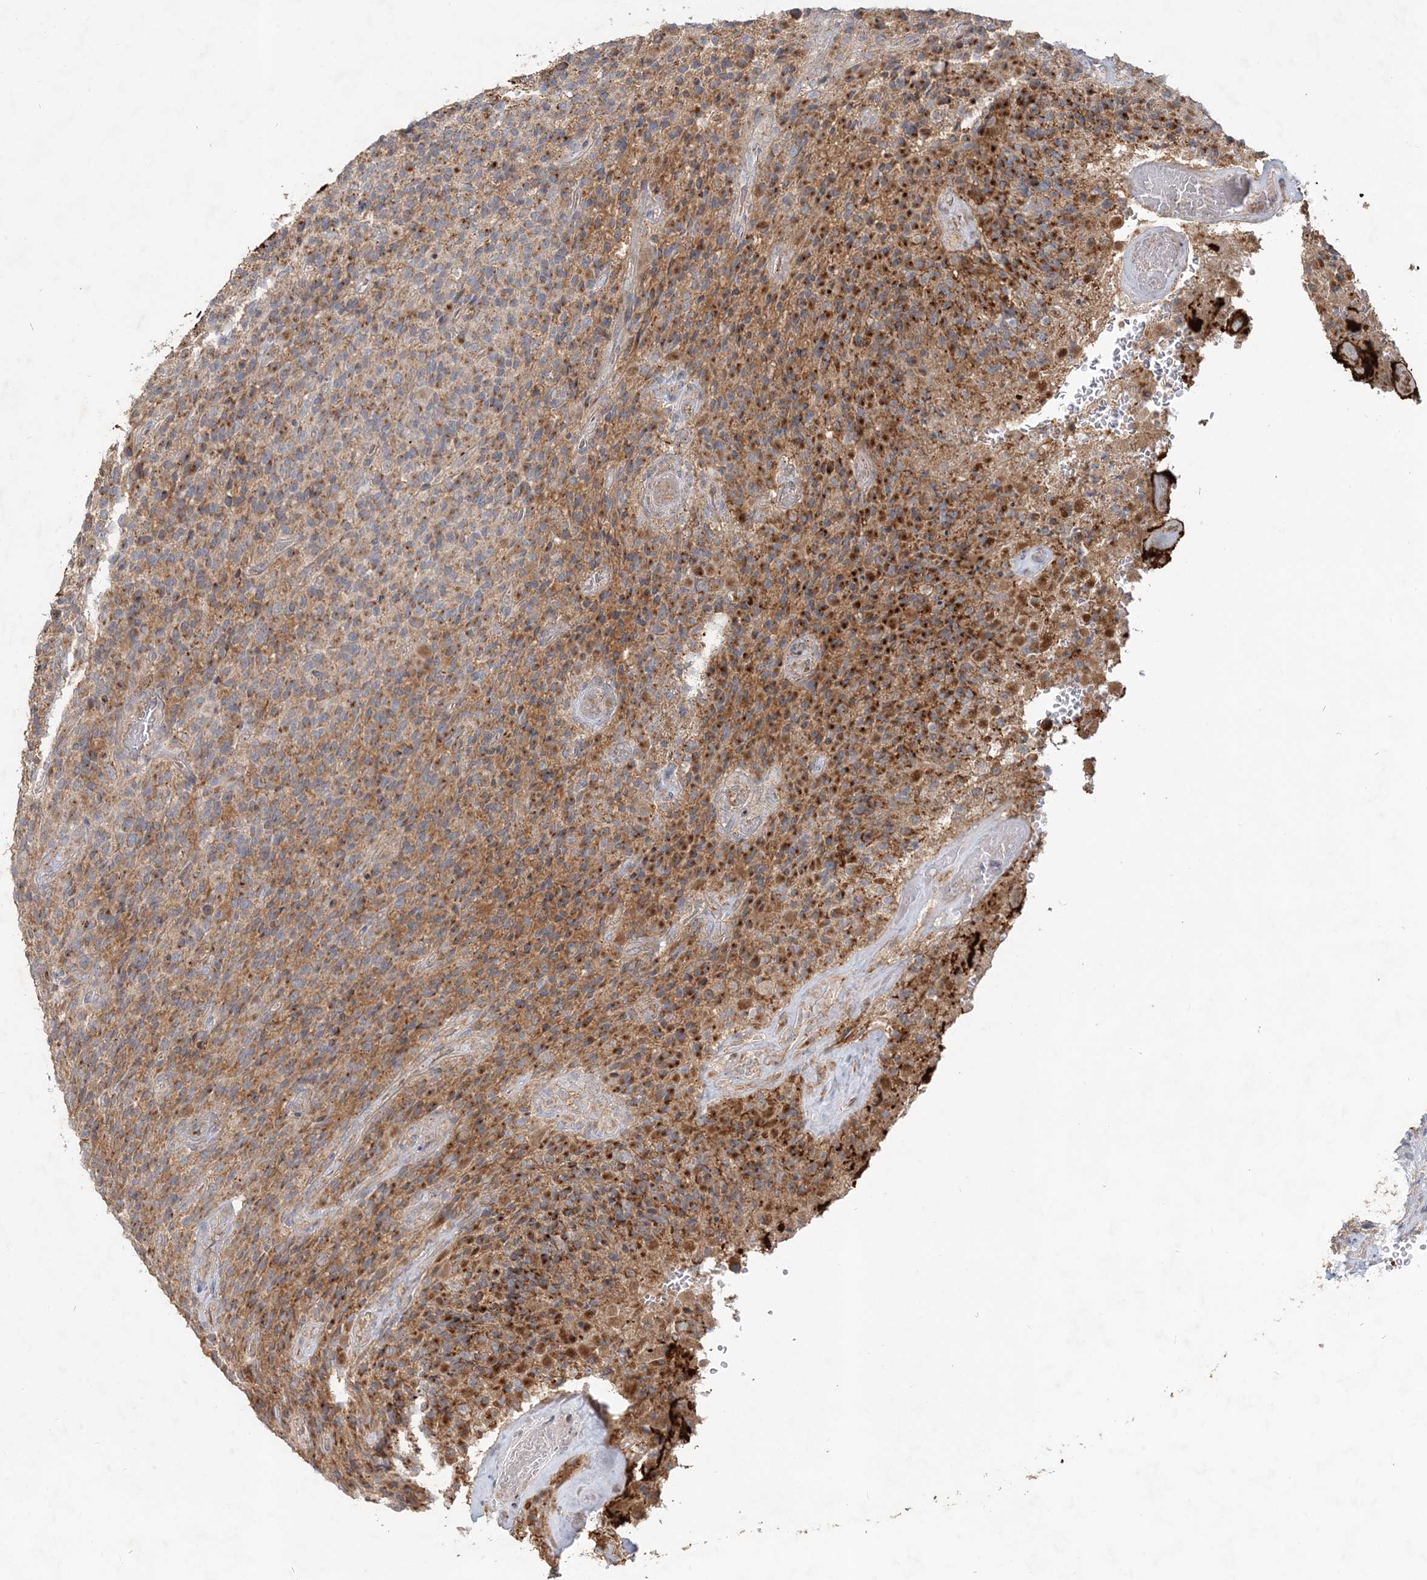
{"staining": {"intensity": "strong", "quantity": "25%-75%", "location": "cytoplasmic/membranous"}, "tissue": "glioma", "cell_type": "Tumor cells", "image_type": "cancer", "snomed": [{"axis": "morphology", "description": "Glioma, malignant, High grade"}, {"axis": "topography", "description": "Brain"}], "caption": "DAB immunohistochemical staining of human malignant high-grade glioma shows strong cytoplasmic/membranous protein expression in approximately 25%-75% of tumor cells. (Brightfield microscopy of DAB IHC at high magnification).", "gene": "RAB14", "patient": {"sex": "male", "age": 71}}